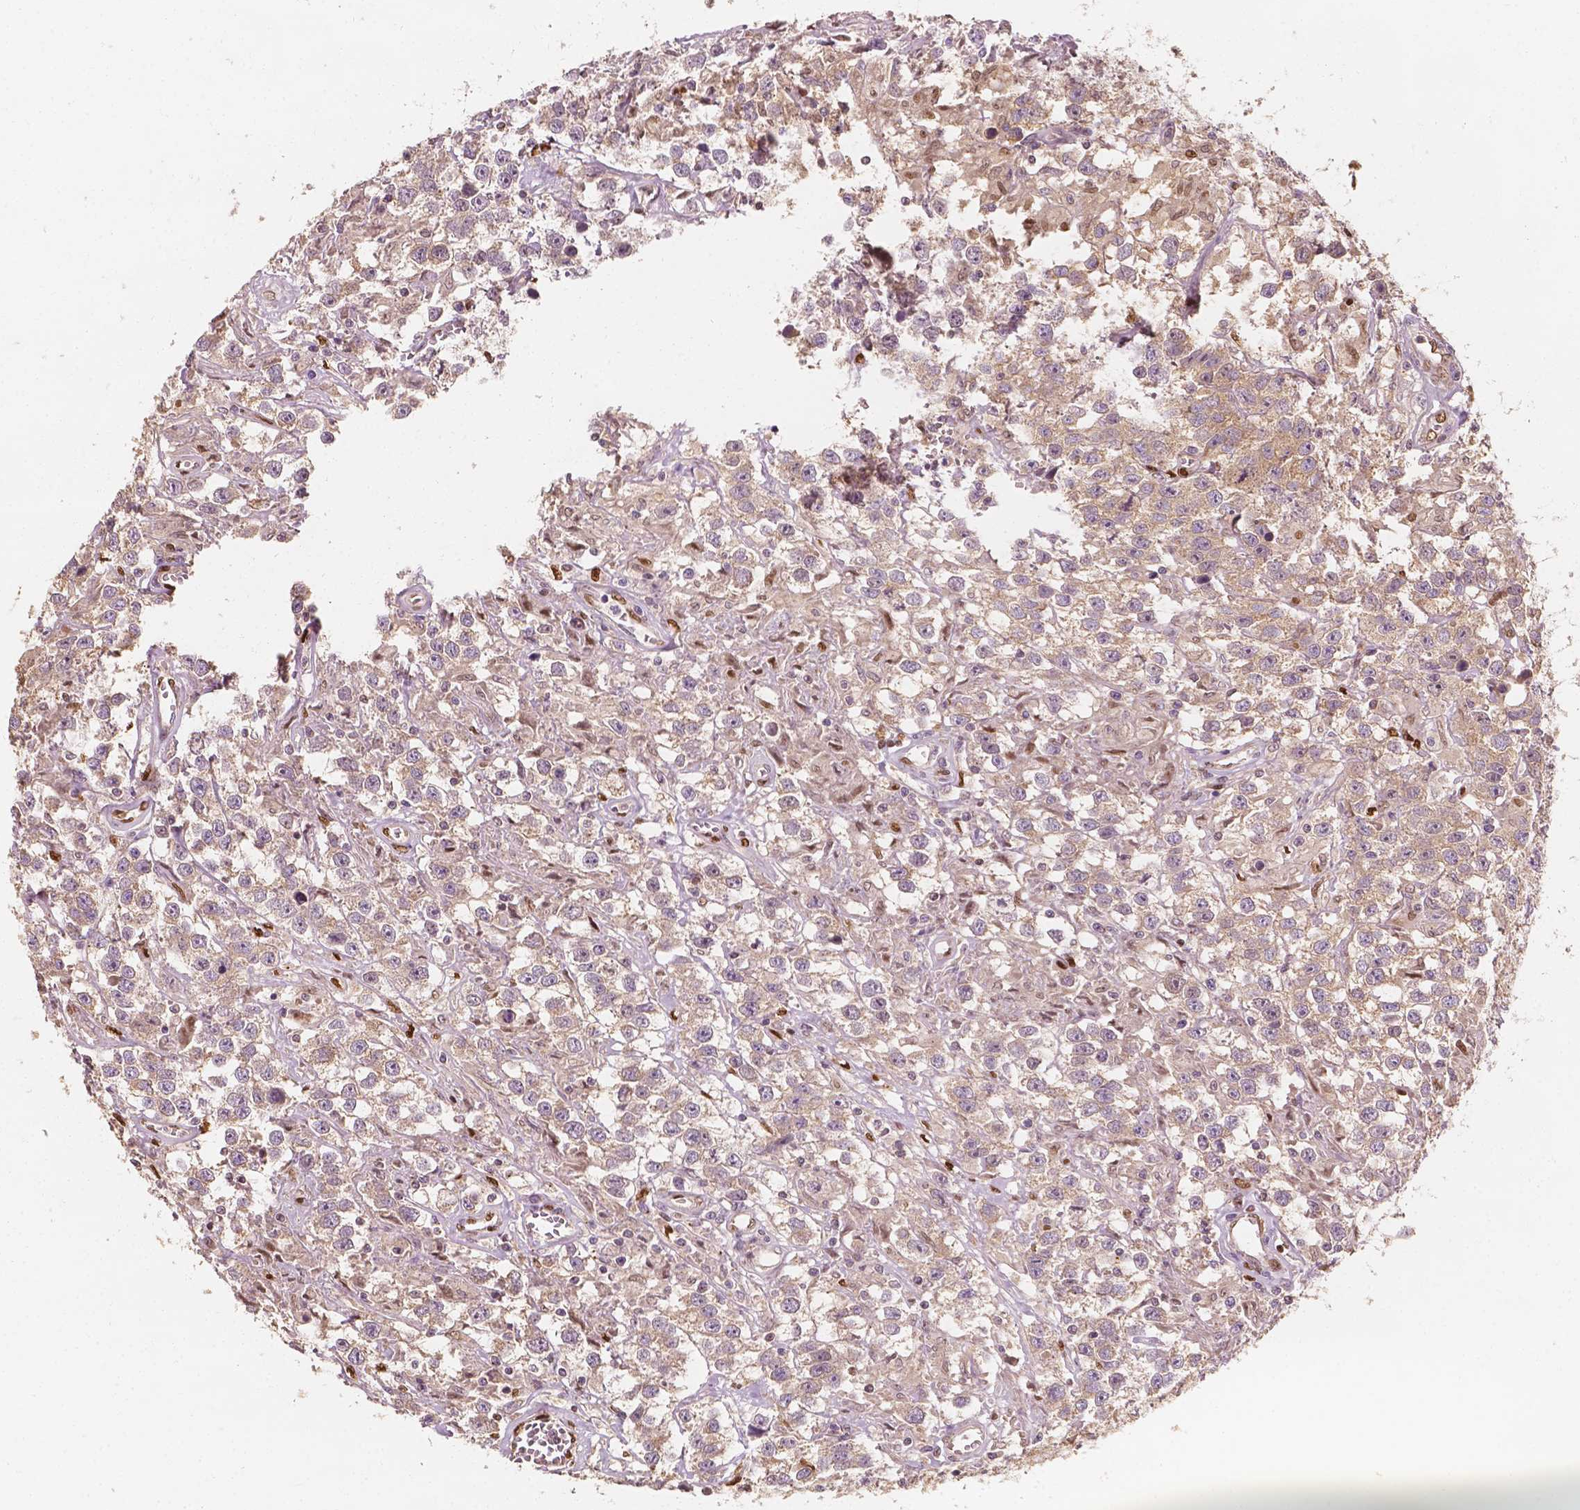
{"staining": {"intensity": "weak", "quantity": "25%-75%", "location": "cytoplasmic/membranous"}, "tissue": "testis cancer", "cell_type": "Tumor cells", "image_type": "cancer", "snomed": [{"axis": "morphology", "description": "Seminoma, NOS"}, {"axis": "topography", "description": "Testis"}], "caption": "IHC (DAB (3,3'-diaminobenzidine)) staining of human testis cancer (seminoma) reveals weak cytoplasmic/membranous protein expression in about 25%-75% of tumor cells. (IHC, brightfield microscopy, high magnification).", "gene": "TBC1D17", "patient": {"sex": "male", "age": 43}}